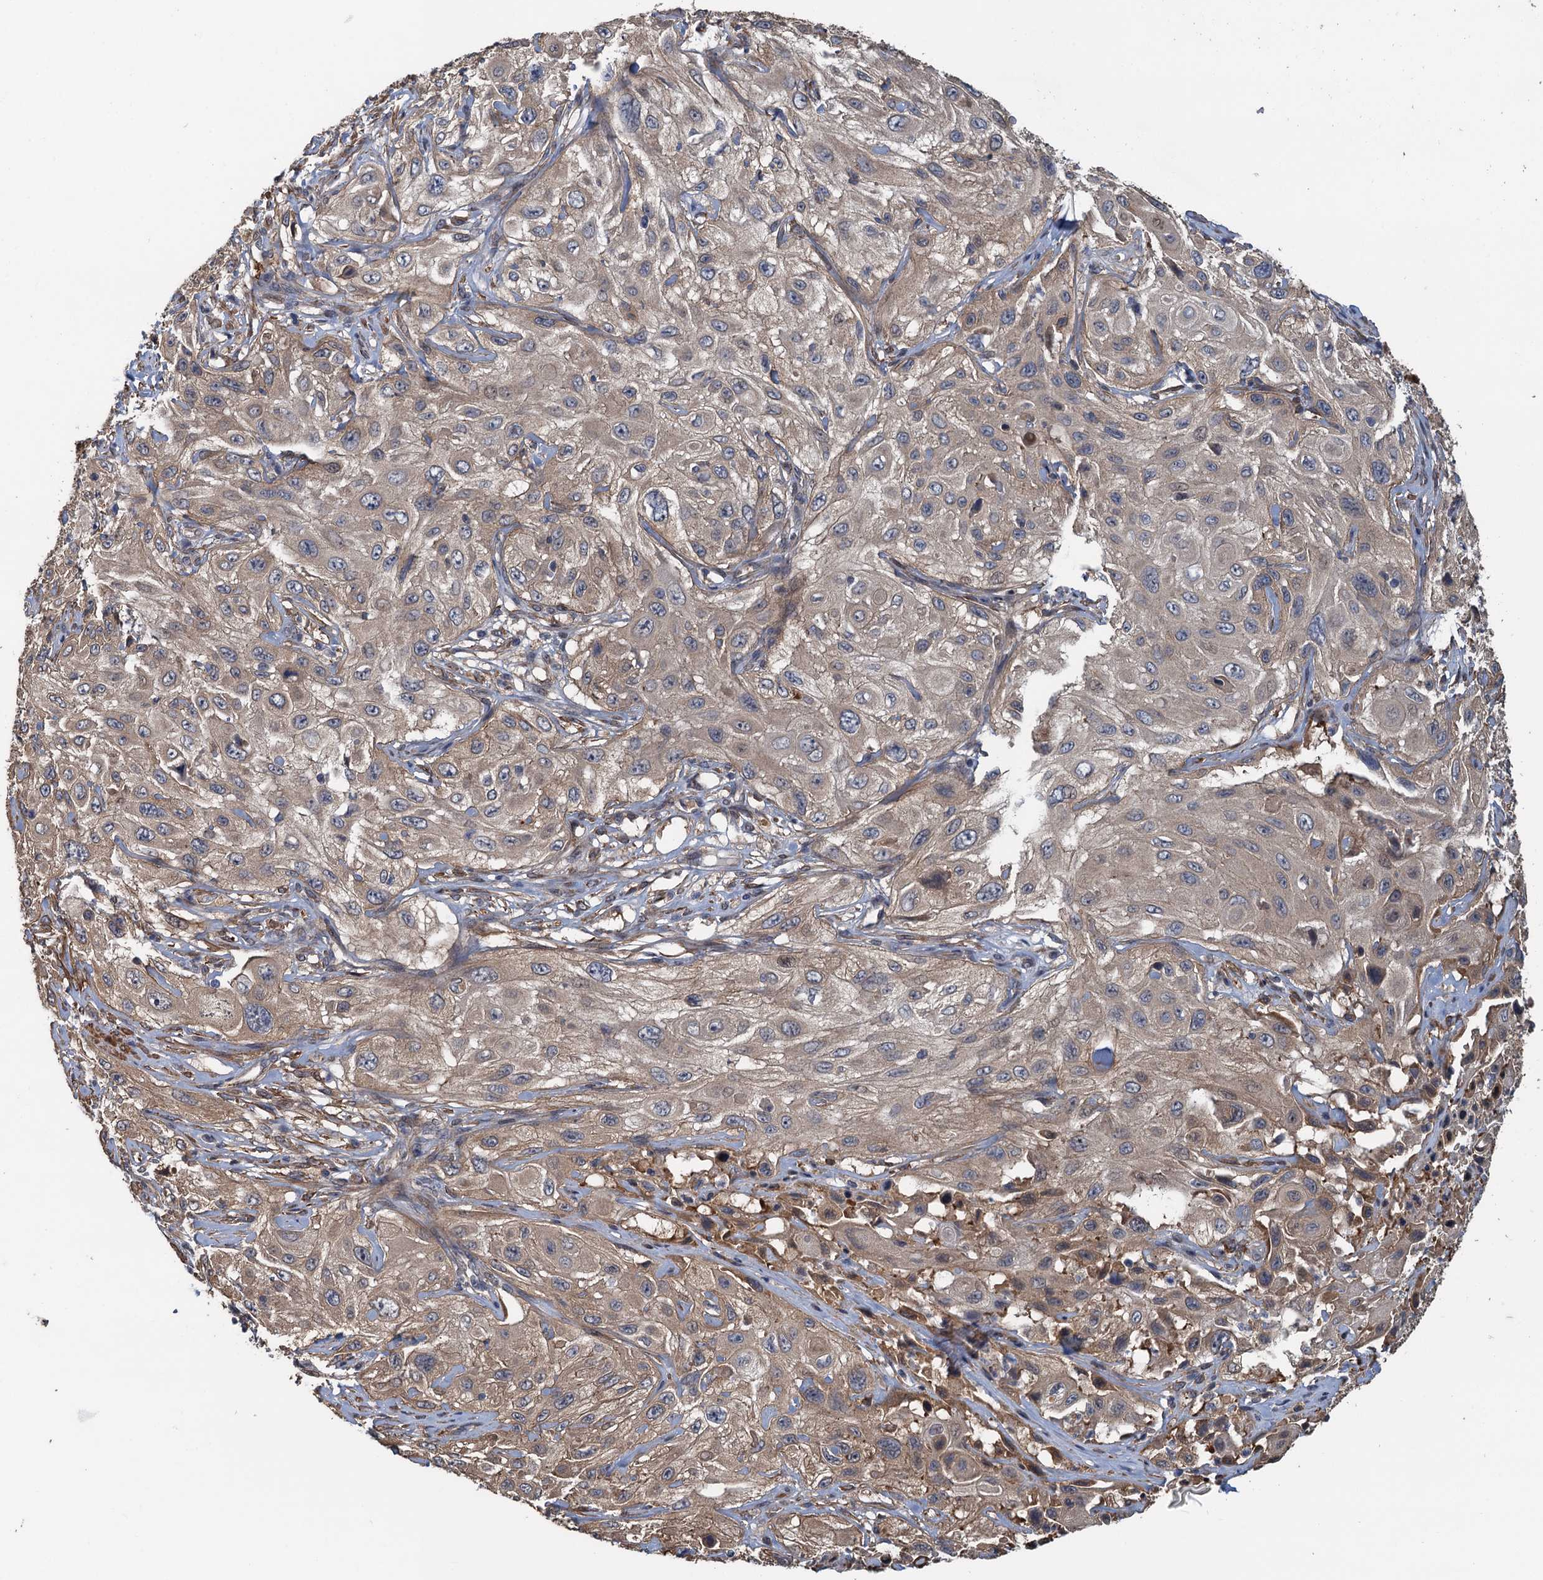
{"staining": {"intensity": "weak", "quantity": ">75%", "location": "cytoplasmic/membranous"}, "tissue": "cervical cancer", "cell_type": "Tumor cells", "image_type": "cancer", "snomed": [{"axis": "morphology", "description": "Squamous cell carcinoma, NOS"}, {"axis": "topography", "description": "Cervix"}], "caption": "This histopathology image reveals immunohistochemistry (IHC) staining of cervical squamous cell carcinoma, with low weak cytoplasmic/membranous staining in approximately >75% of tumor cells.", "gene": "MEAK7", "patient": {"sex": "female", "age": 42}}